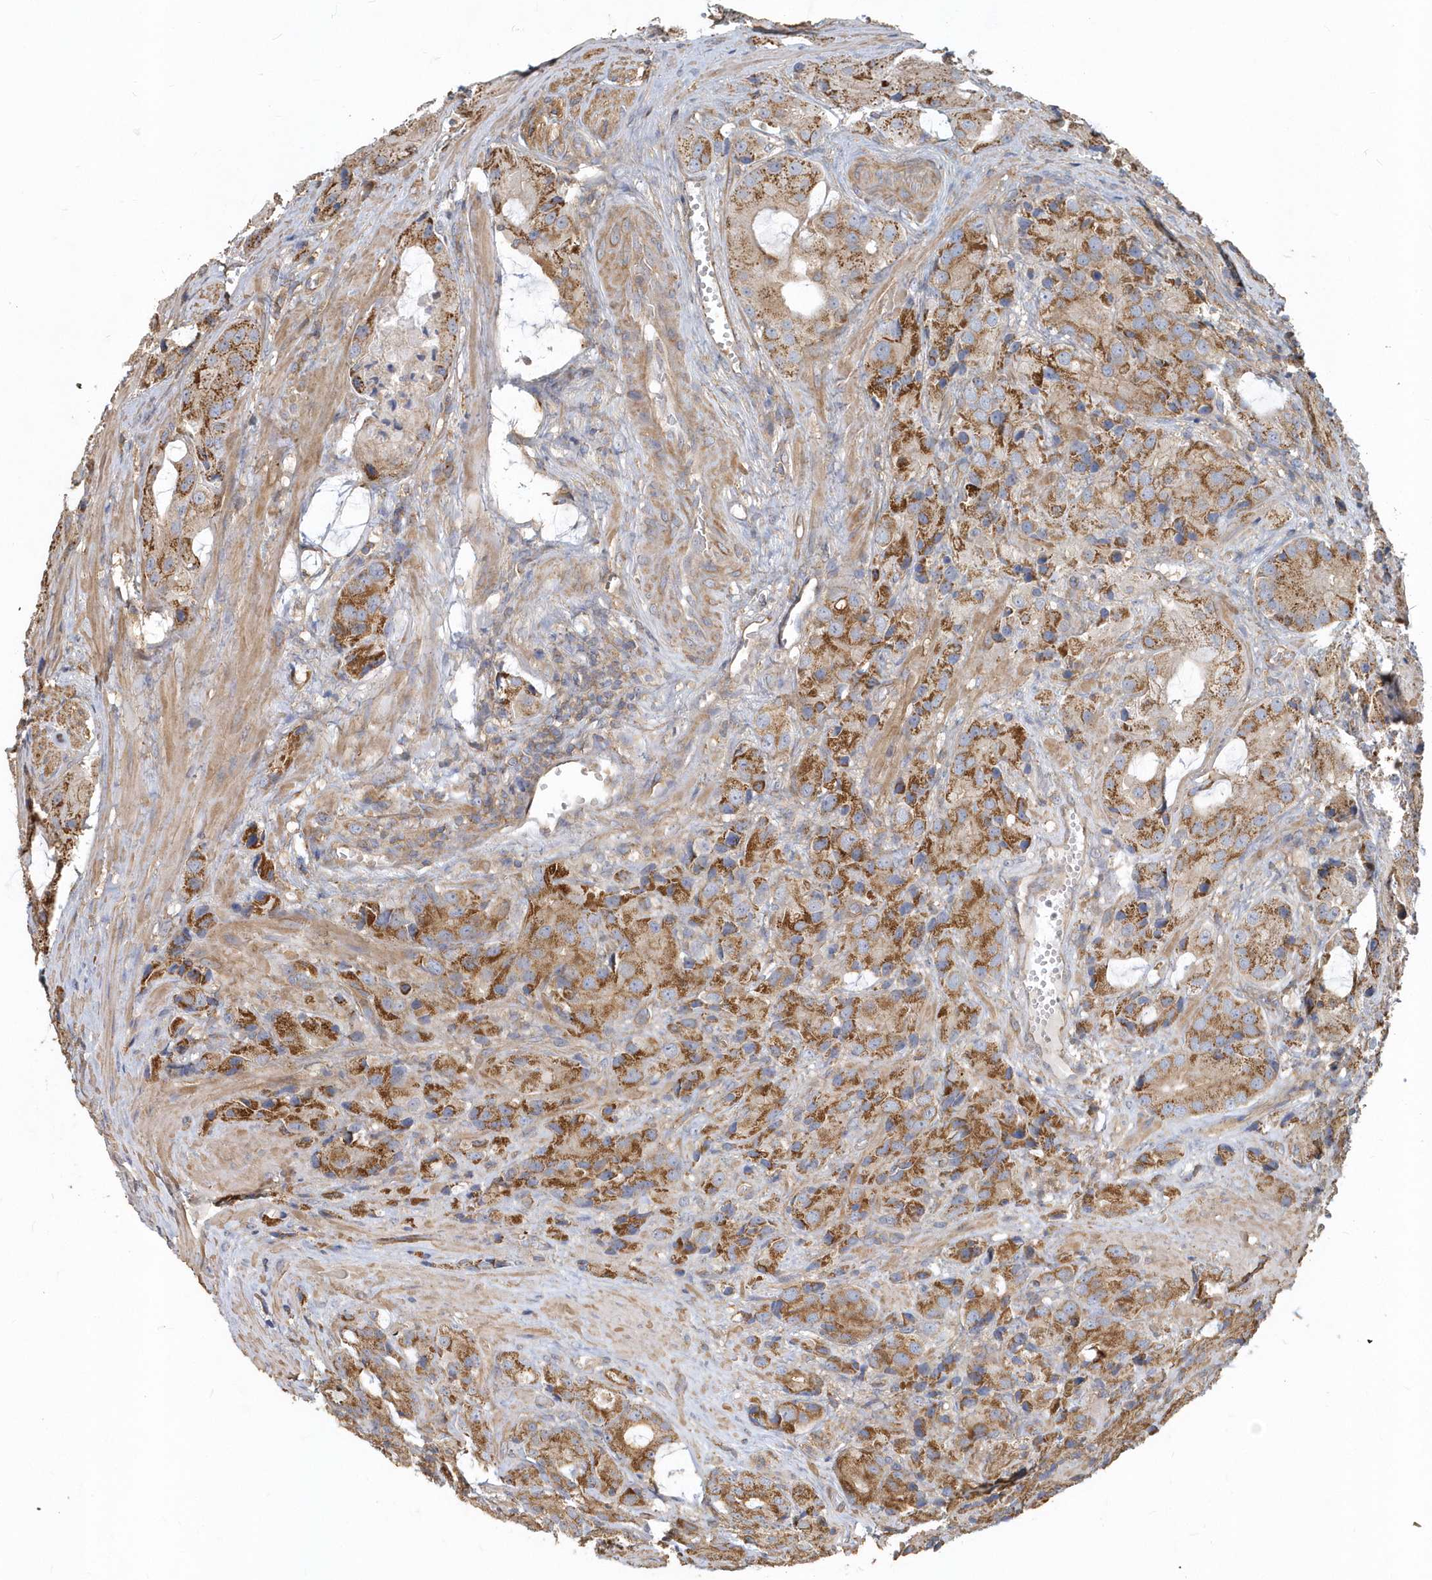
{"staining": {"intensity": "moderate", "quantity": ">75%", "location": "cytoplasmic/membranous"}, "tissue": "prostate cancer", "cell_type": "Tumor cells", "image_type": "cancer", "snomed": [{"axis": "morphology", "description": "Adenocarcinoma, High grade"}, {"axis": "topography", "description": "Prostate"}], "caption": "Immunohistochemistry image of neoplastic tissue: prostate cancer (high-grade adenocarcinoma) stained using immunohistochemistry demonstrates medium levels of moderate protein expression localized specifically in the cytoplasmic/membranous of tumor cells, appearing as a cytoplasmic/membranous brown color.", "gene": "TRAIP", "patient": {"sex": "male", "age": 70}}